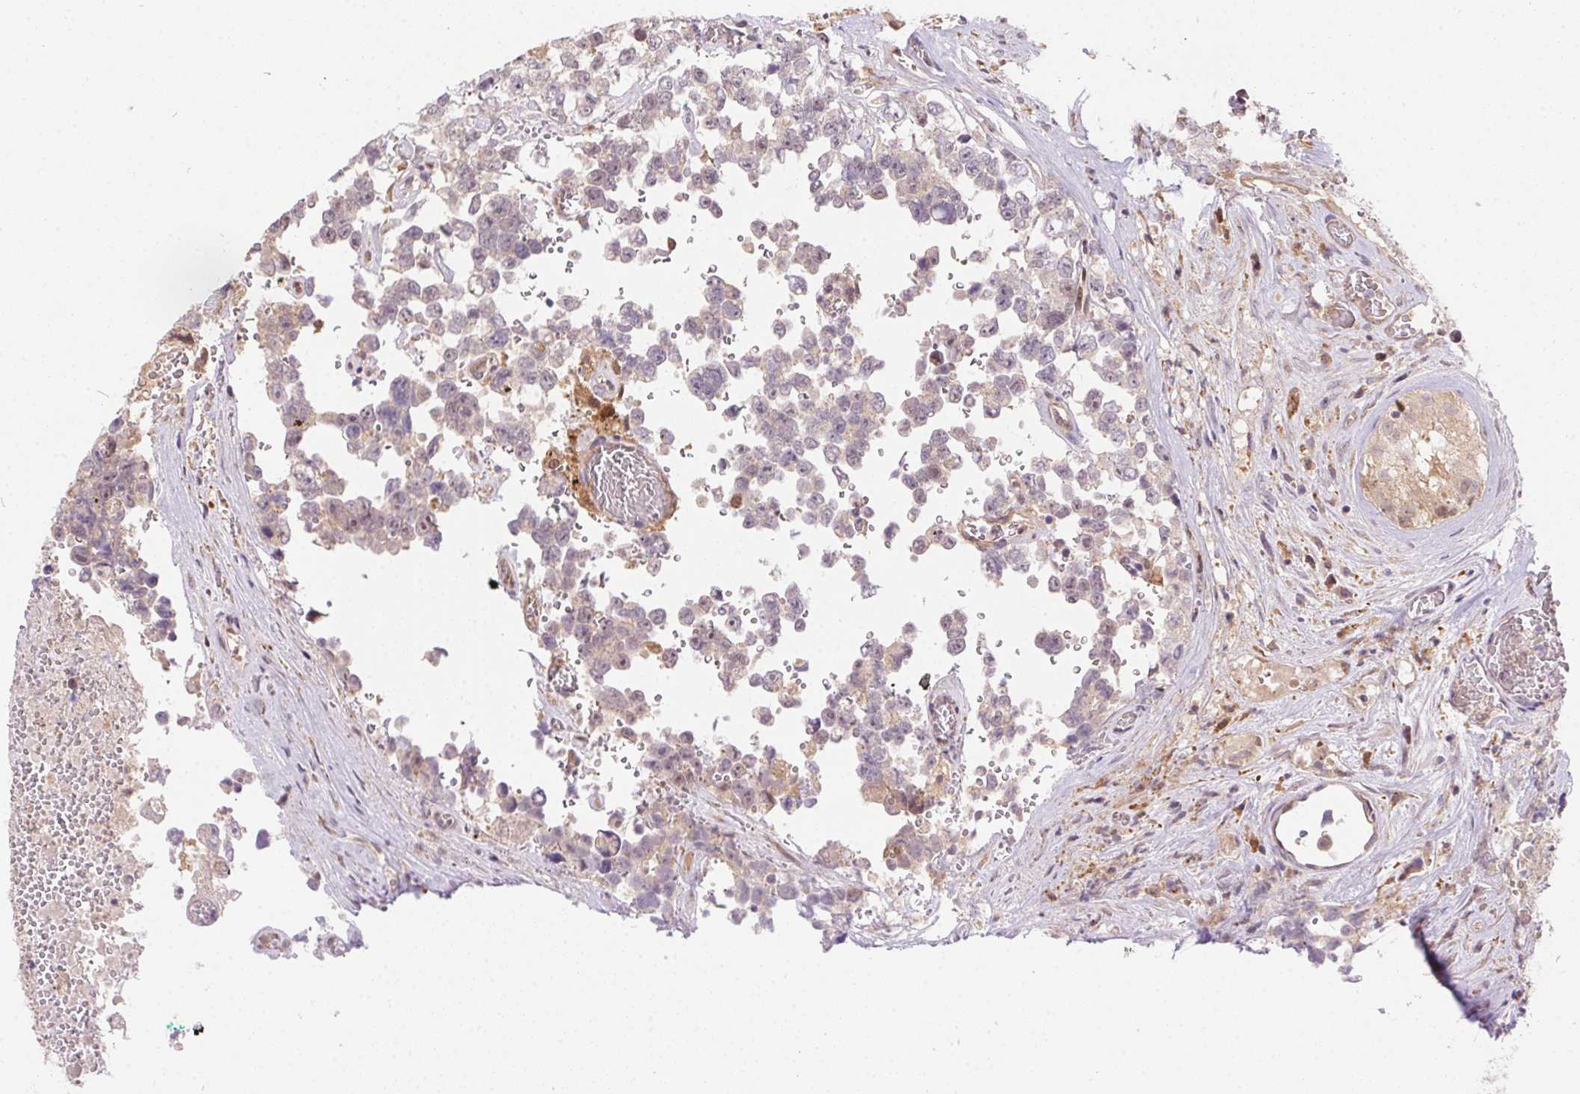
{"staining": {"intensity": "negative", "quantity": "none", "location": "none"}, "tissue": "testis cancer", "cell_type": "Tumor cells", "image_type": "cancer", "snomed": [{"axis": "morphology", "description": "Carcinoma, Embryonal, NOS"}, {"axis": "topography", "description": "Testis"}], "caption": "High magnification brightfield microscopy of testis embryonal carcinoma stained with DAB (brown) and counterstained with hematoxylin (blue): tumor cells show no significant positivity.", "gene": "NUDT16", "patient": {"sex": "male", "age": 18}}